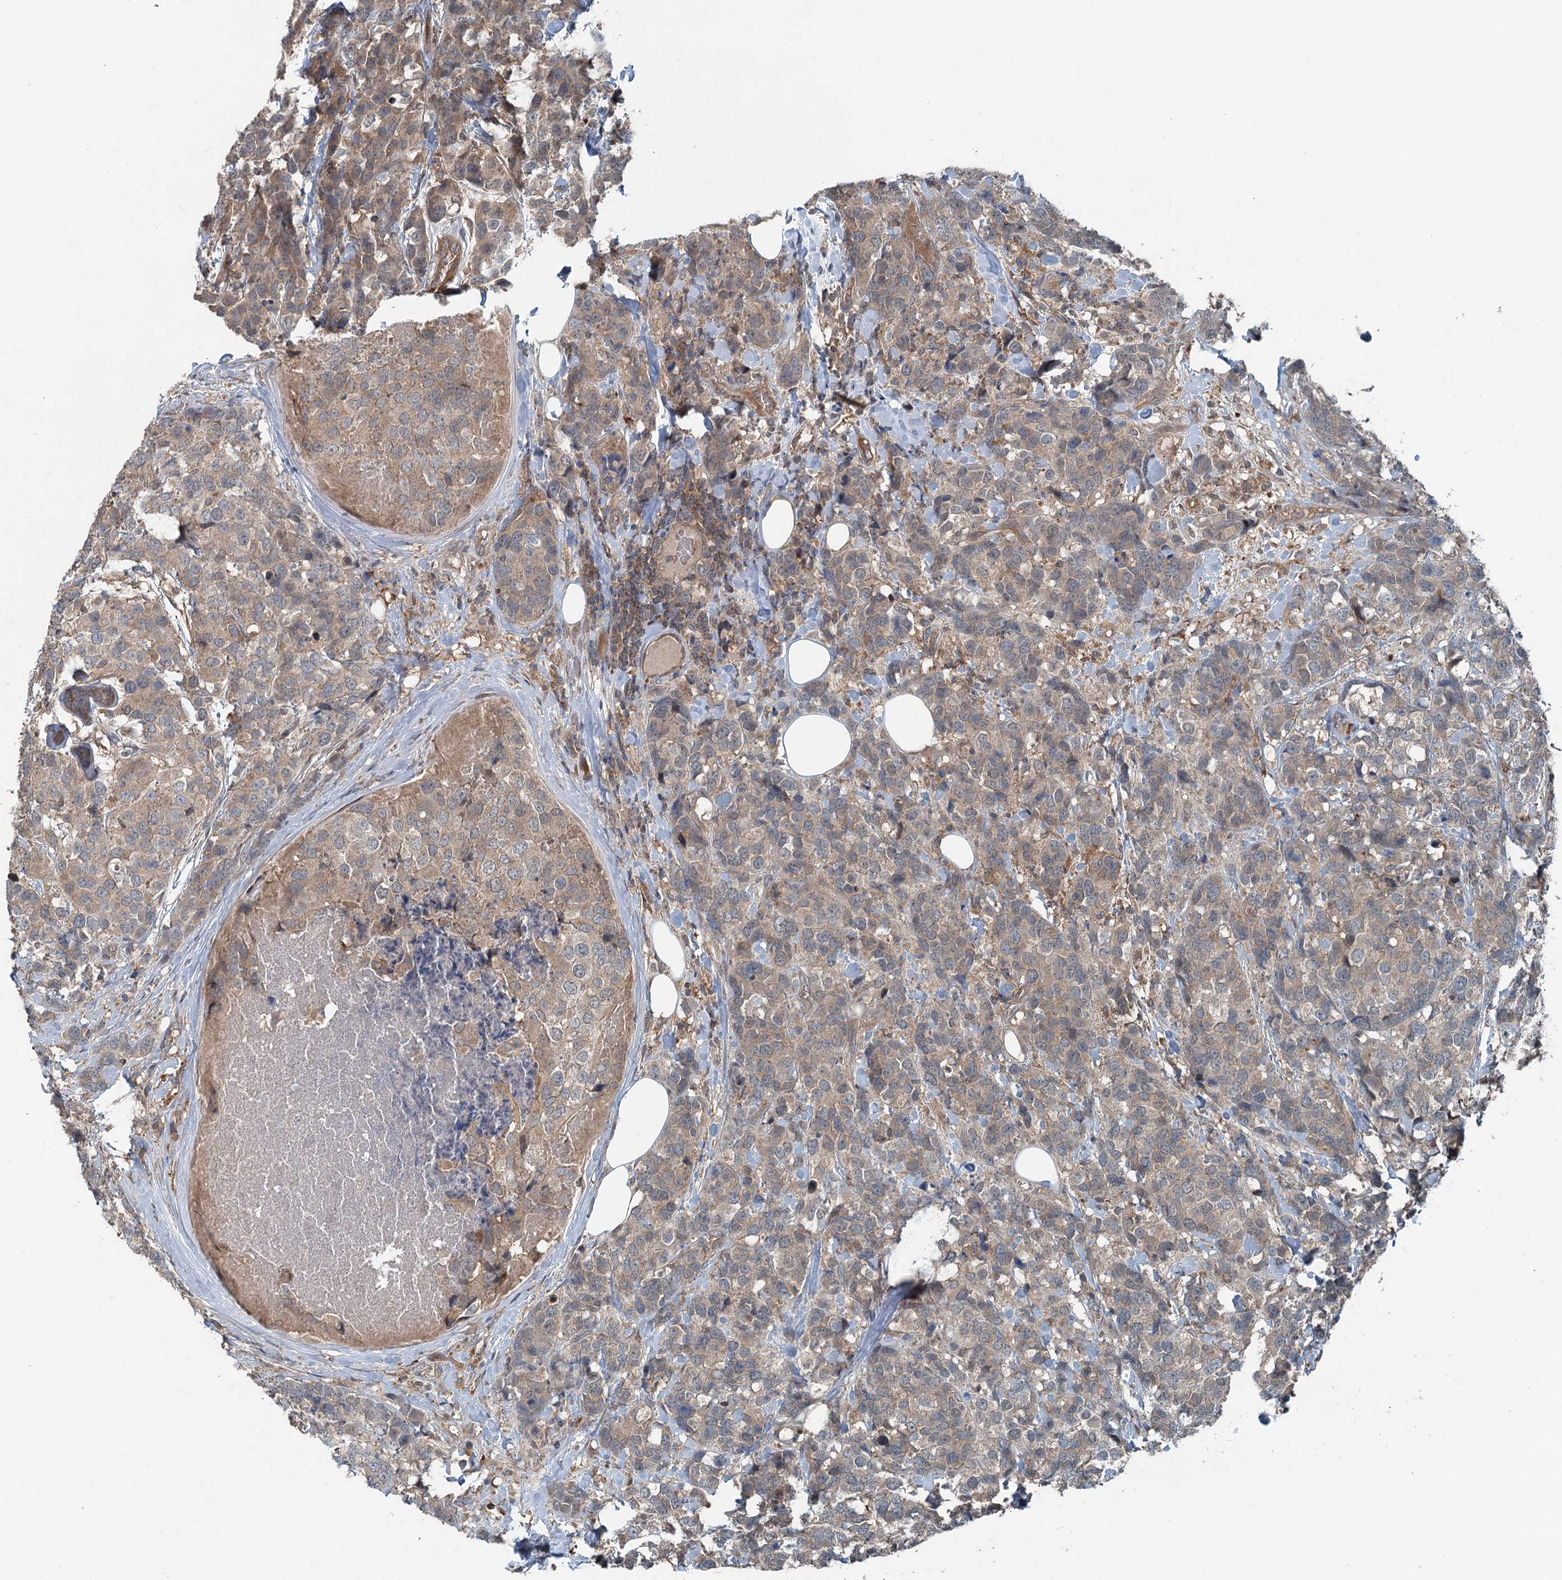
{"staining": {"intensity": "weak", "quantity": "25%-75%", "location": "cytoplasmic/membranous"}, "tissue": "breast cancer", "cell_type": "Tumor cells", "image_type": "cancer", "snomed": [{"axis": "morphology", "description": "Lobular carcinoma"}, {"axis": "topography", "description": "Breast"}], "caption": "A photomicrograph showing weak cytoplasmic/membranous positivity in approximately 25%-75% of tumor cells in breast cancer (lobular carcinoma), as visualized by brown immunohistochemical staining.", "gene": "SKIC3", "patient": {"sex": "female", "age": 59}}